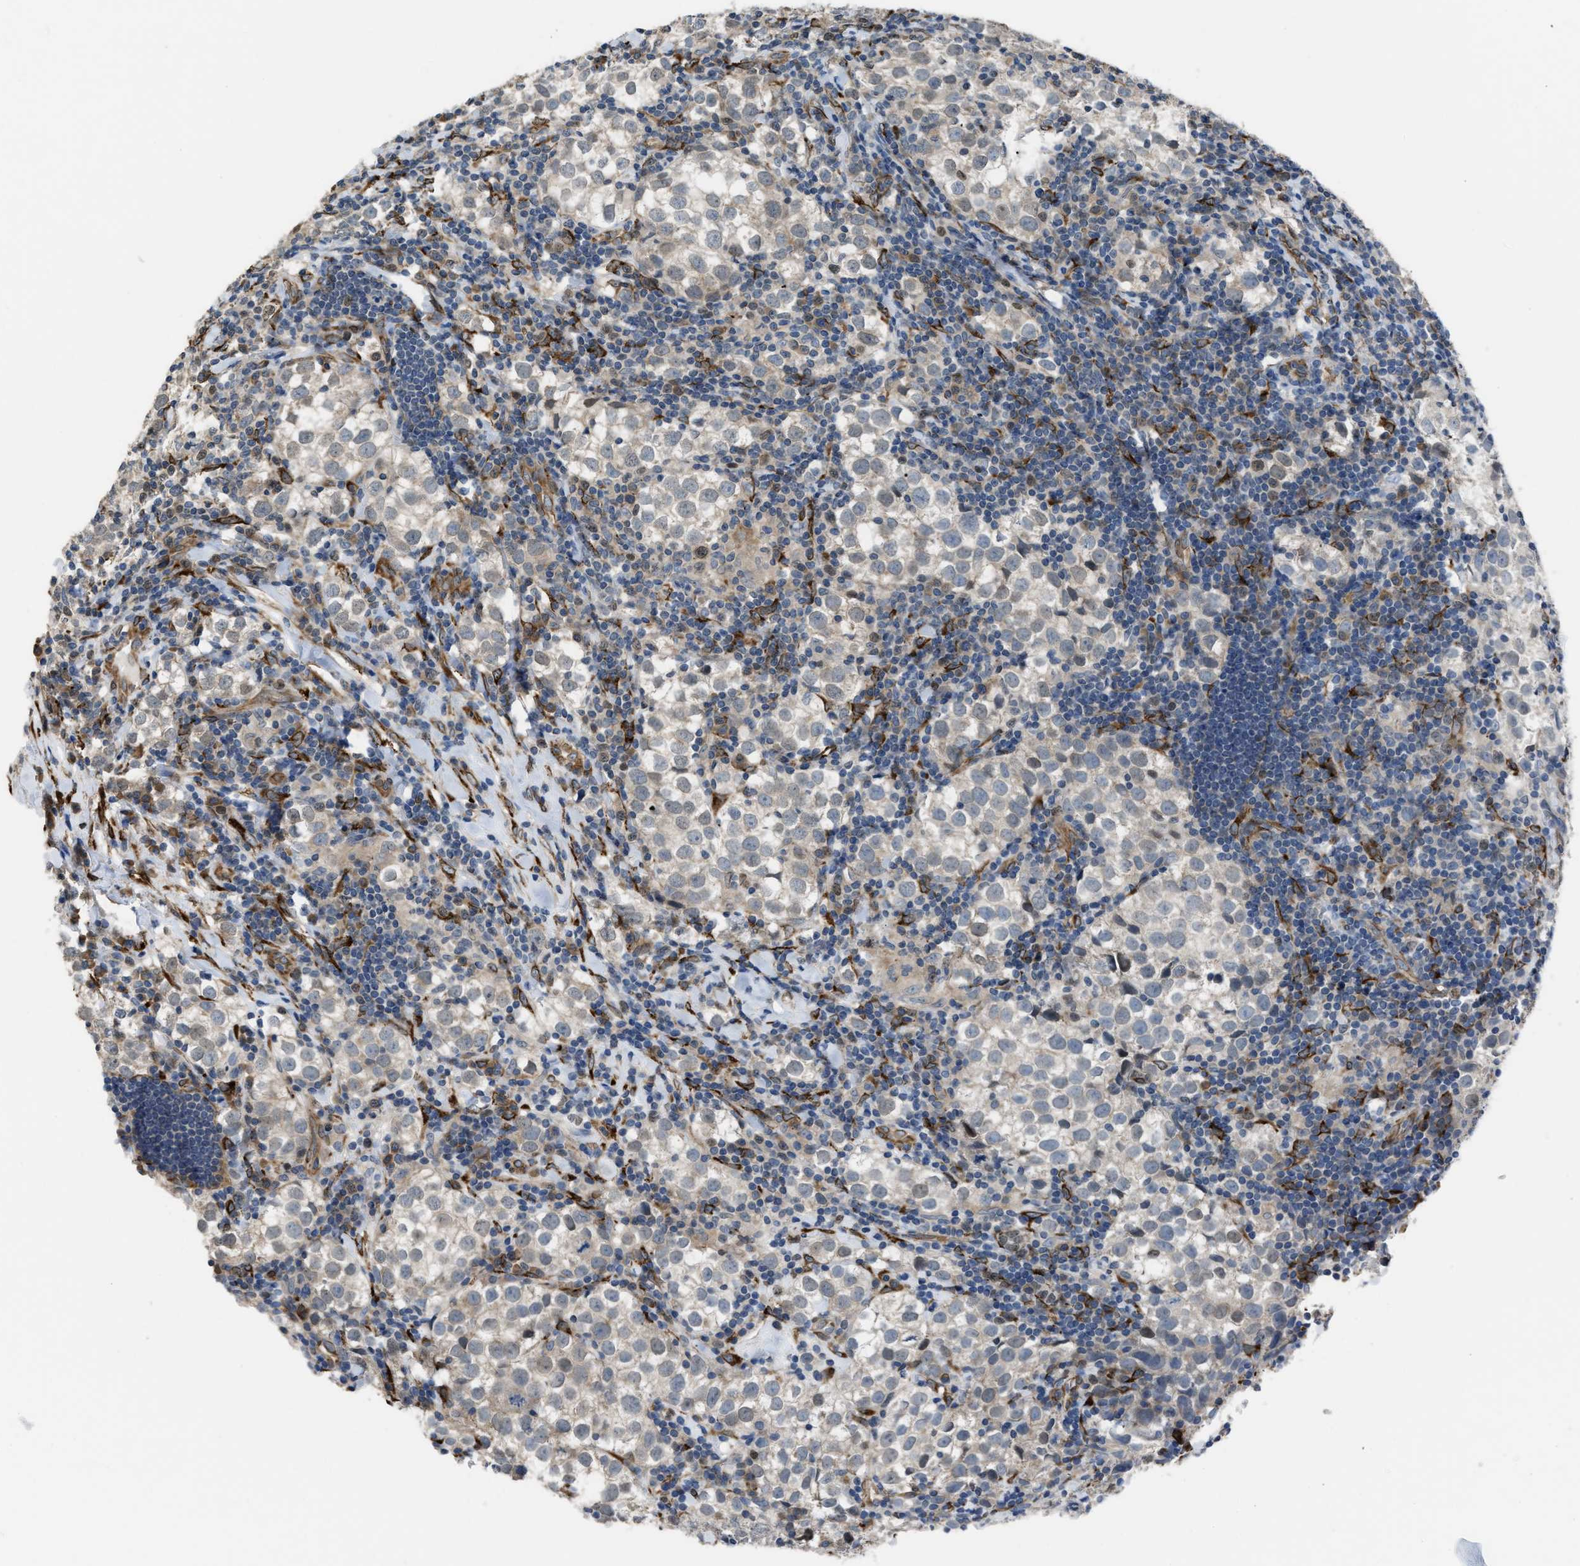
{"staining": {"intensity": "weak", "quantity": "<25%", "location": "cytoplasmic/membranous"}, "tissue": "testis cancer", "cell_type": "Tumor cells", "image_type": "cancer", "snomed": [{"axis": "morphology", "description": "Seminoma, NOS"}, {"axis": "morphology", "description": "Carcinoma, Embryonal, NOS"}, {"axis": "topography", "description": "Testis"}], "caption": "High power microscopy image of an IHC histopathology image of testis cancer, revealing no significant expression in tumor cells. (DAB IHC, high magnification).", "gene": "SELENOM", "patient": {"sex": "male", "age": 36}}